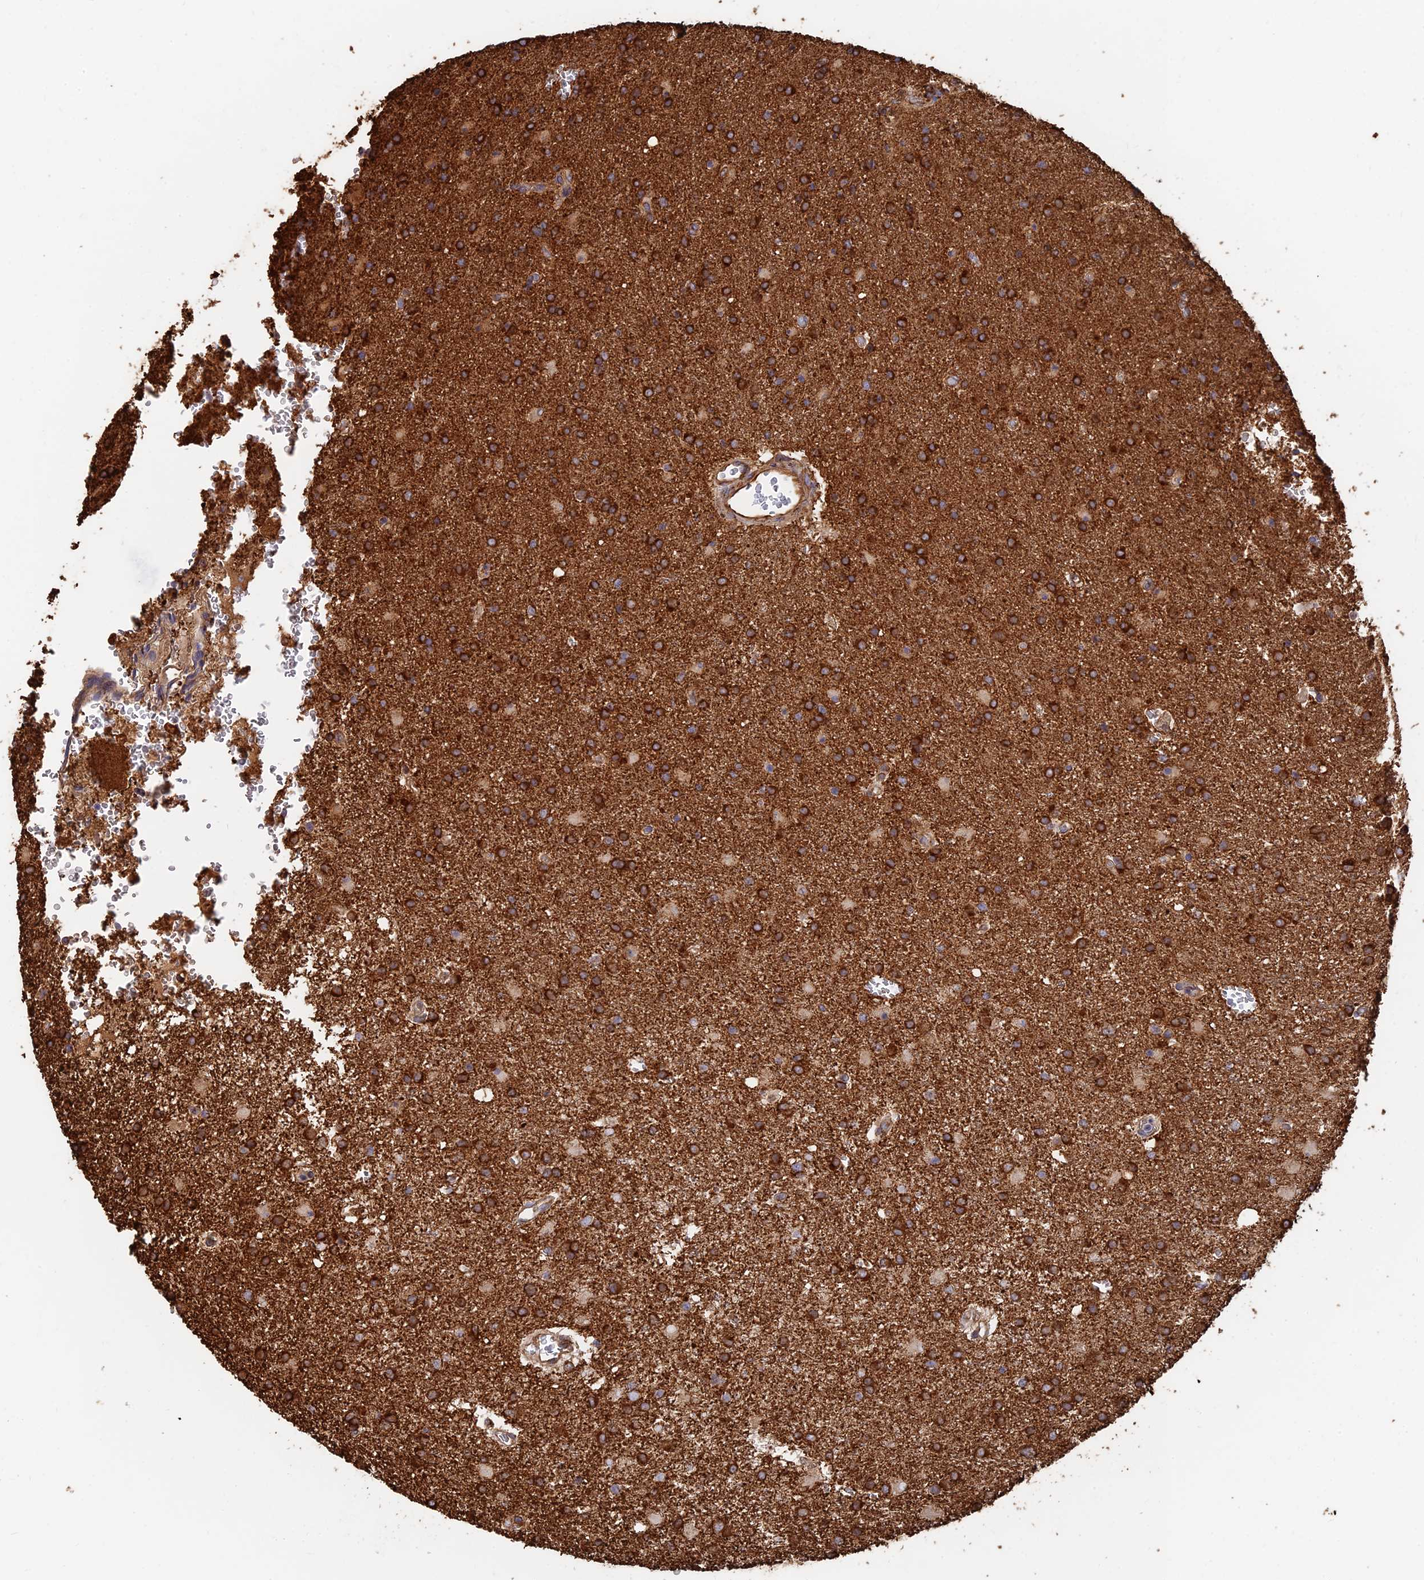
{"staining": {"intensity": "strong", "quantity": ">75%", "location": "cytoplasmic/membranous"}, "tissue": "glioma", "cell_type": "Tumor cells", "image_type": "cancer", "snomed": [{"axis": "morphology", "description": "Glioma, malignant, High grade"}, {"axis": "topography", "description": "Brain"}], "caption": "Immunohistochemical staining of glioma displays high levels of strong cytoplasmic/membranous staining in about >75% of tumor cells.", "gene": "WBP11", "patient": {"sex": "female", "age": 74}}